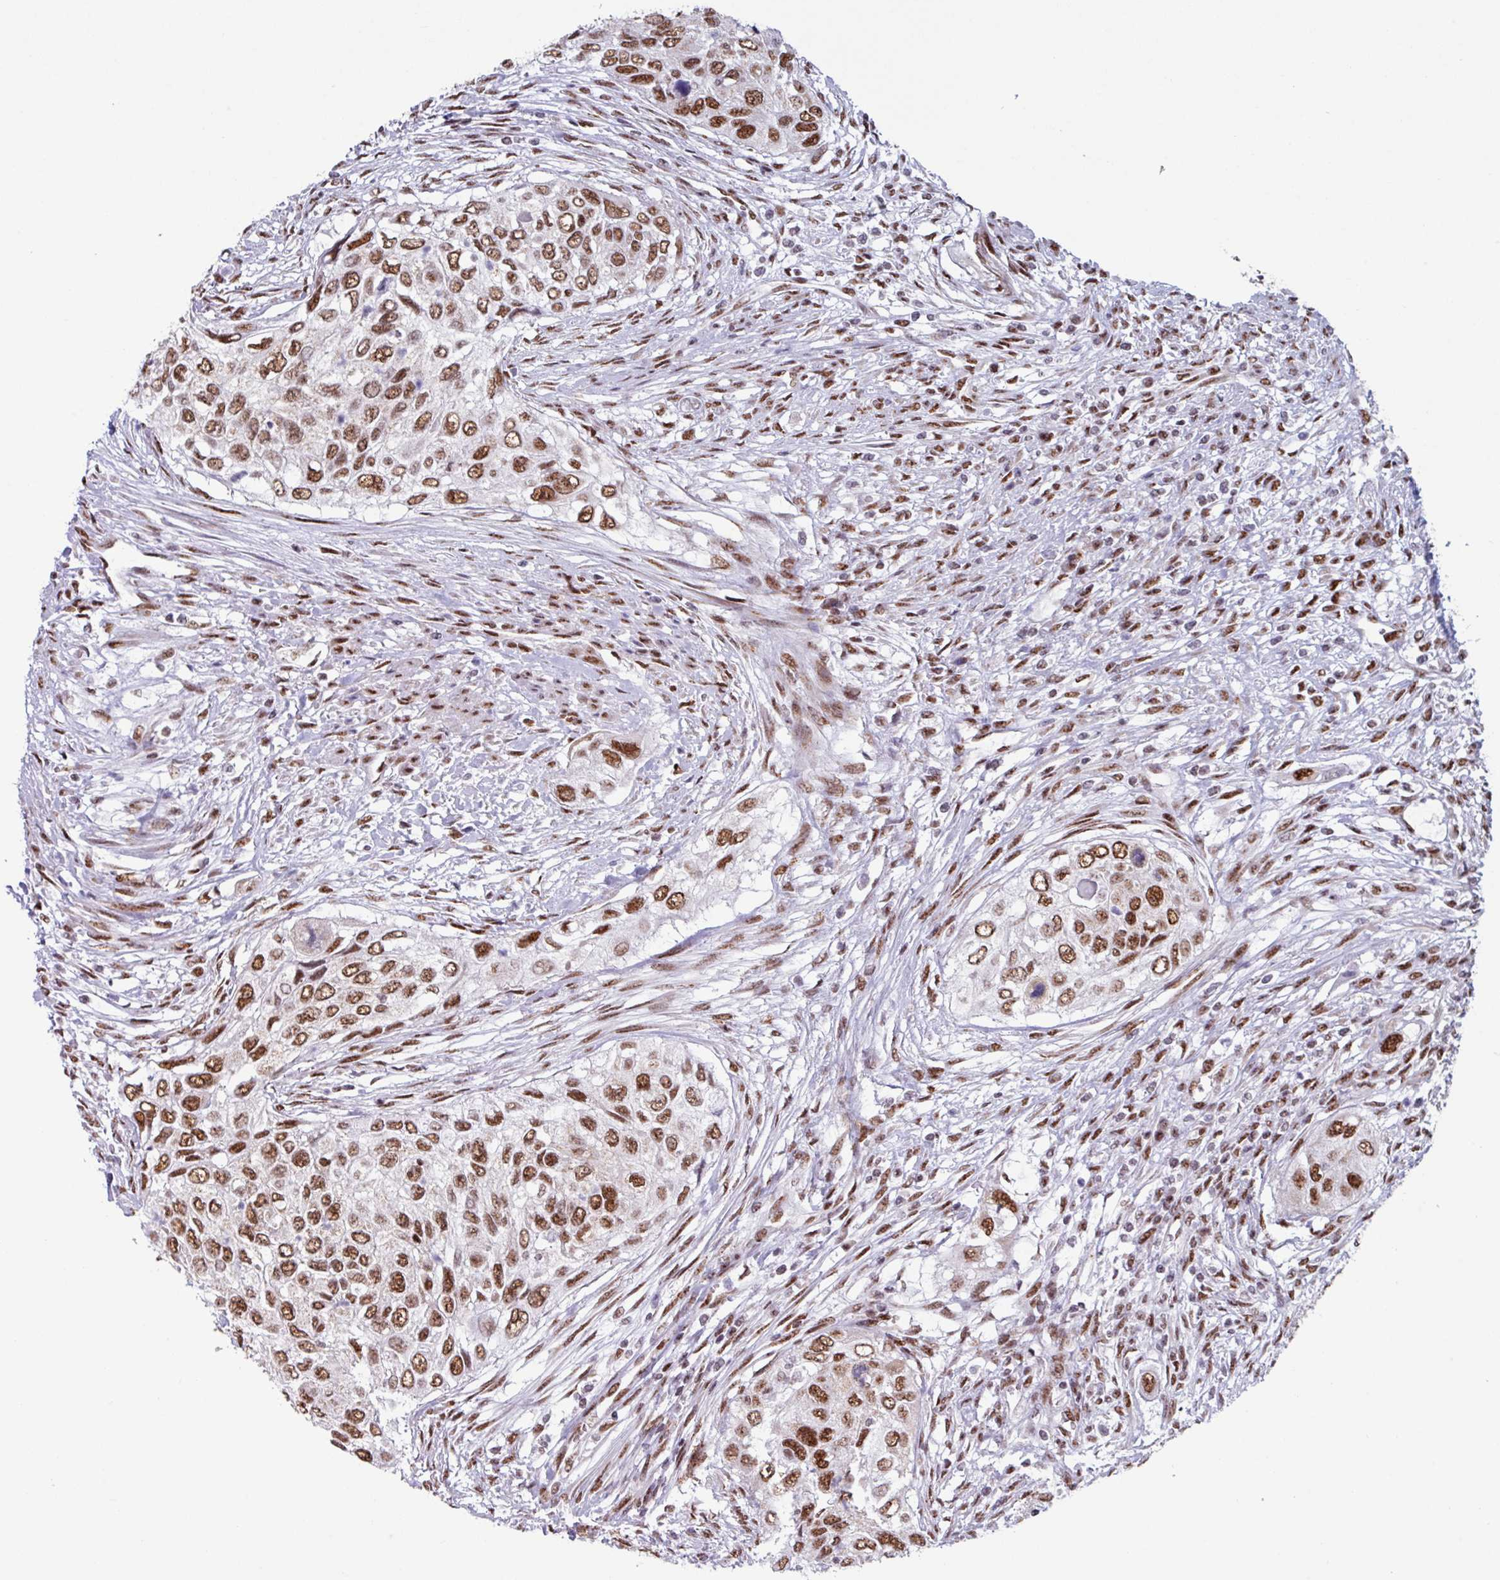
{"staining": {"intensity": "moderate", "quantity": ">75%", "location": "nuclear"}, "tissue": "urothelial cancer", "cell_type": "Tumor cells", "image_type": "cancer", "snomed": [{"axis": "morphology", "description": "Urothelial carcinoma, High grade"}, {"axis": "topography", "description": "Urinary bladder"}], "caption": "Tumor cells exhibit medium levels of moderate nuclear expression in approximately >75% of cells in high-grade urothelial carcinoma.", "gene": "PUF60", "patient": {"sex": "female", "age": 60}}